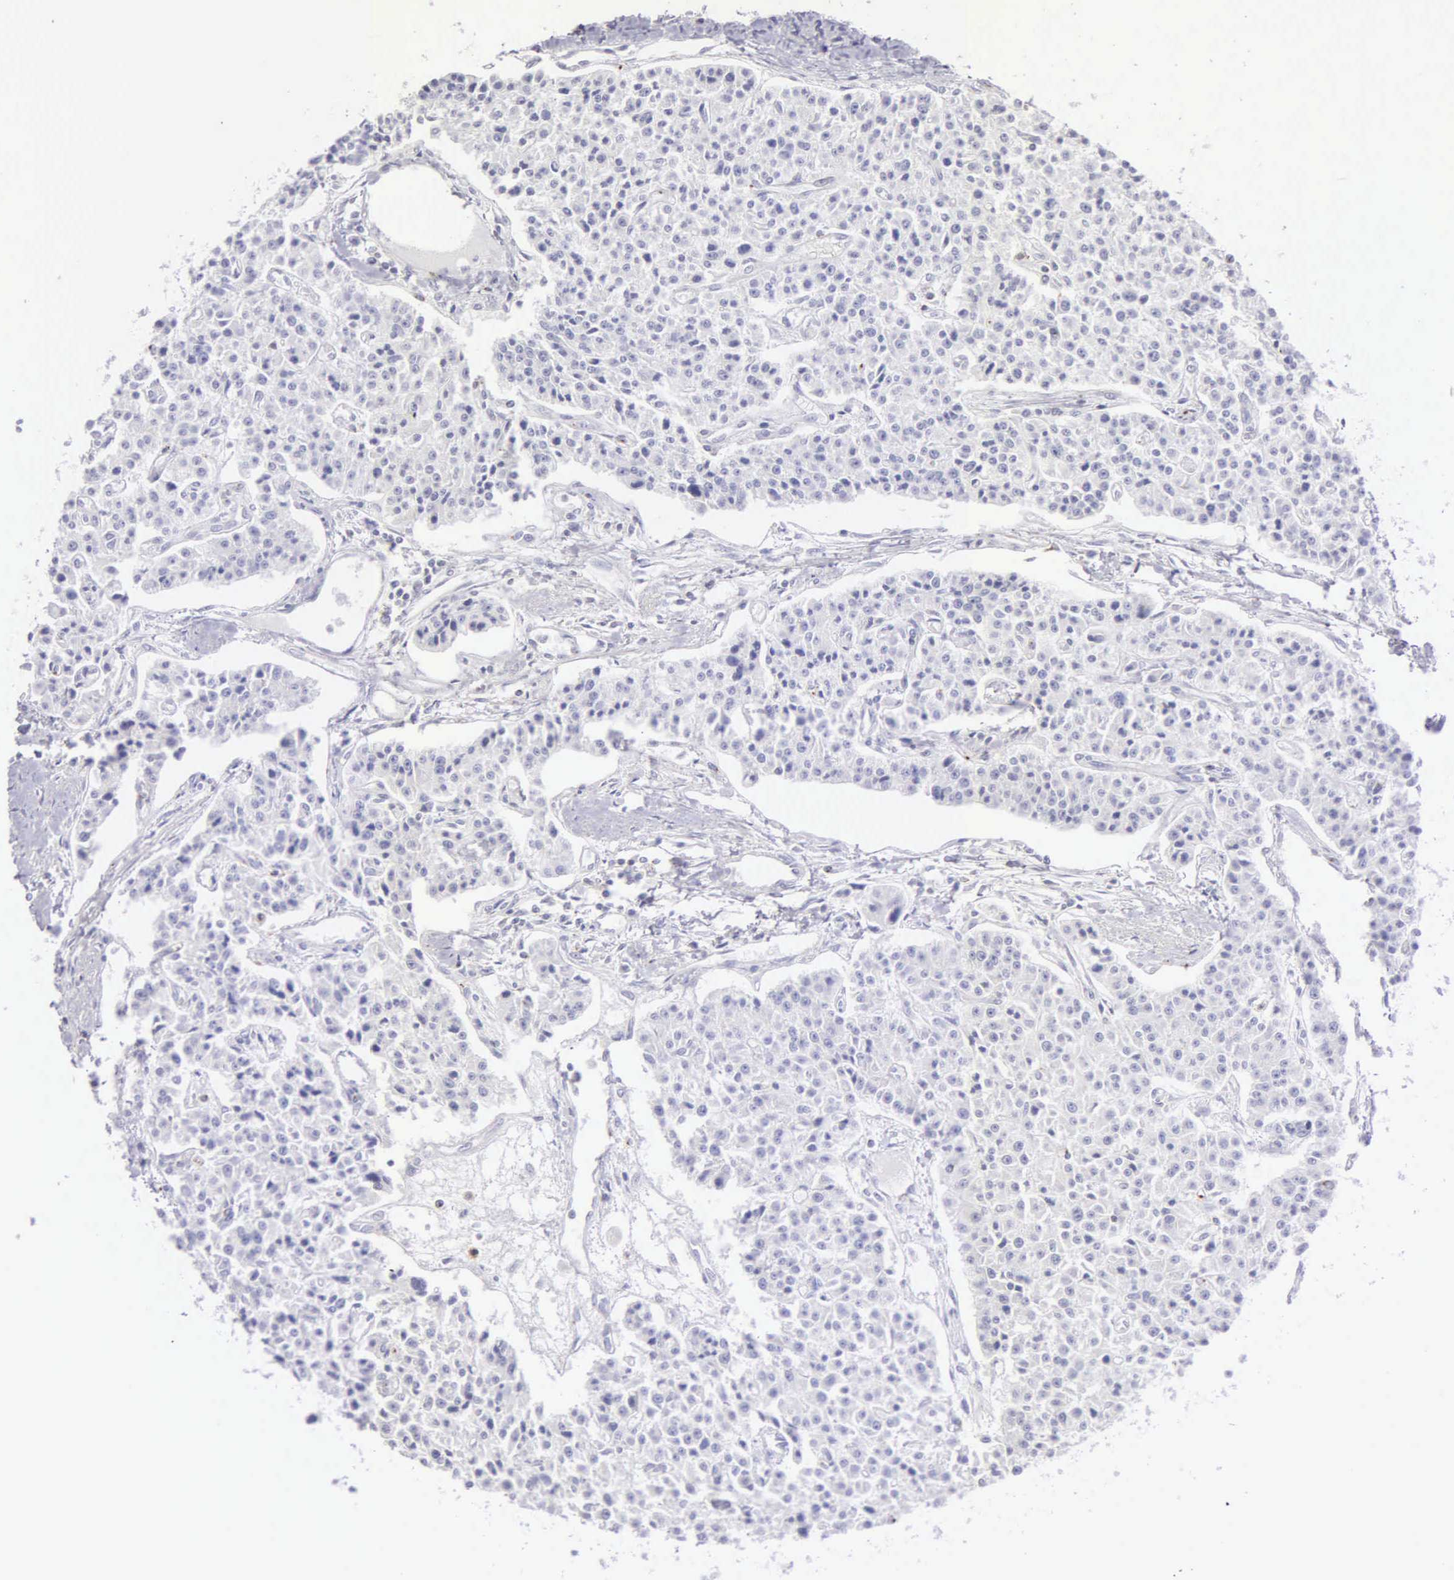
{"staining": {"intensity": "negative", "quantity": "none", "location": "none"}, "tissue": "carcinoid", "cell_type": "Tumor cells", "image_type": "cancer", "snomed": [{"axis": "morphology", "description": "Carcinoid, malignant, NOS"}, {"axis": "topography", "description": "Stomach"}], "caption": "This is a micrograph of immunohistochemistry staining of carcinoid, which shows no expression in tumor cells.", "gene": "SRGN", "patient": {"sex": "female", "age": 76}}